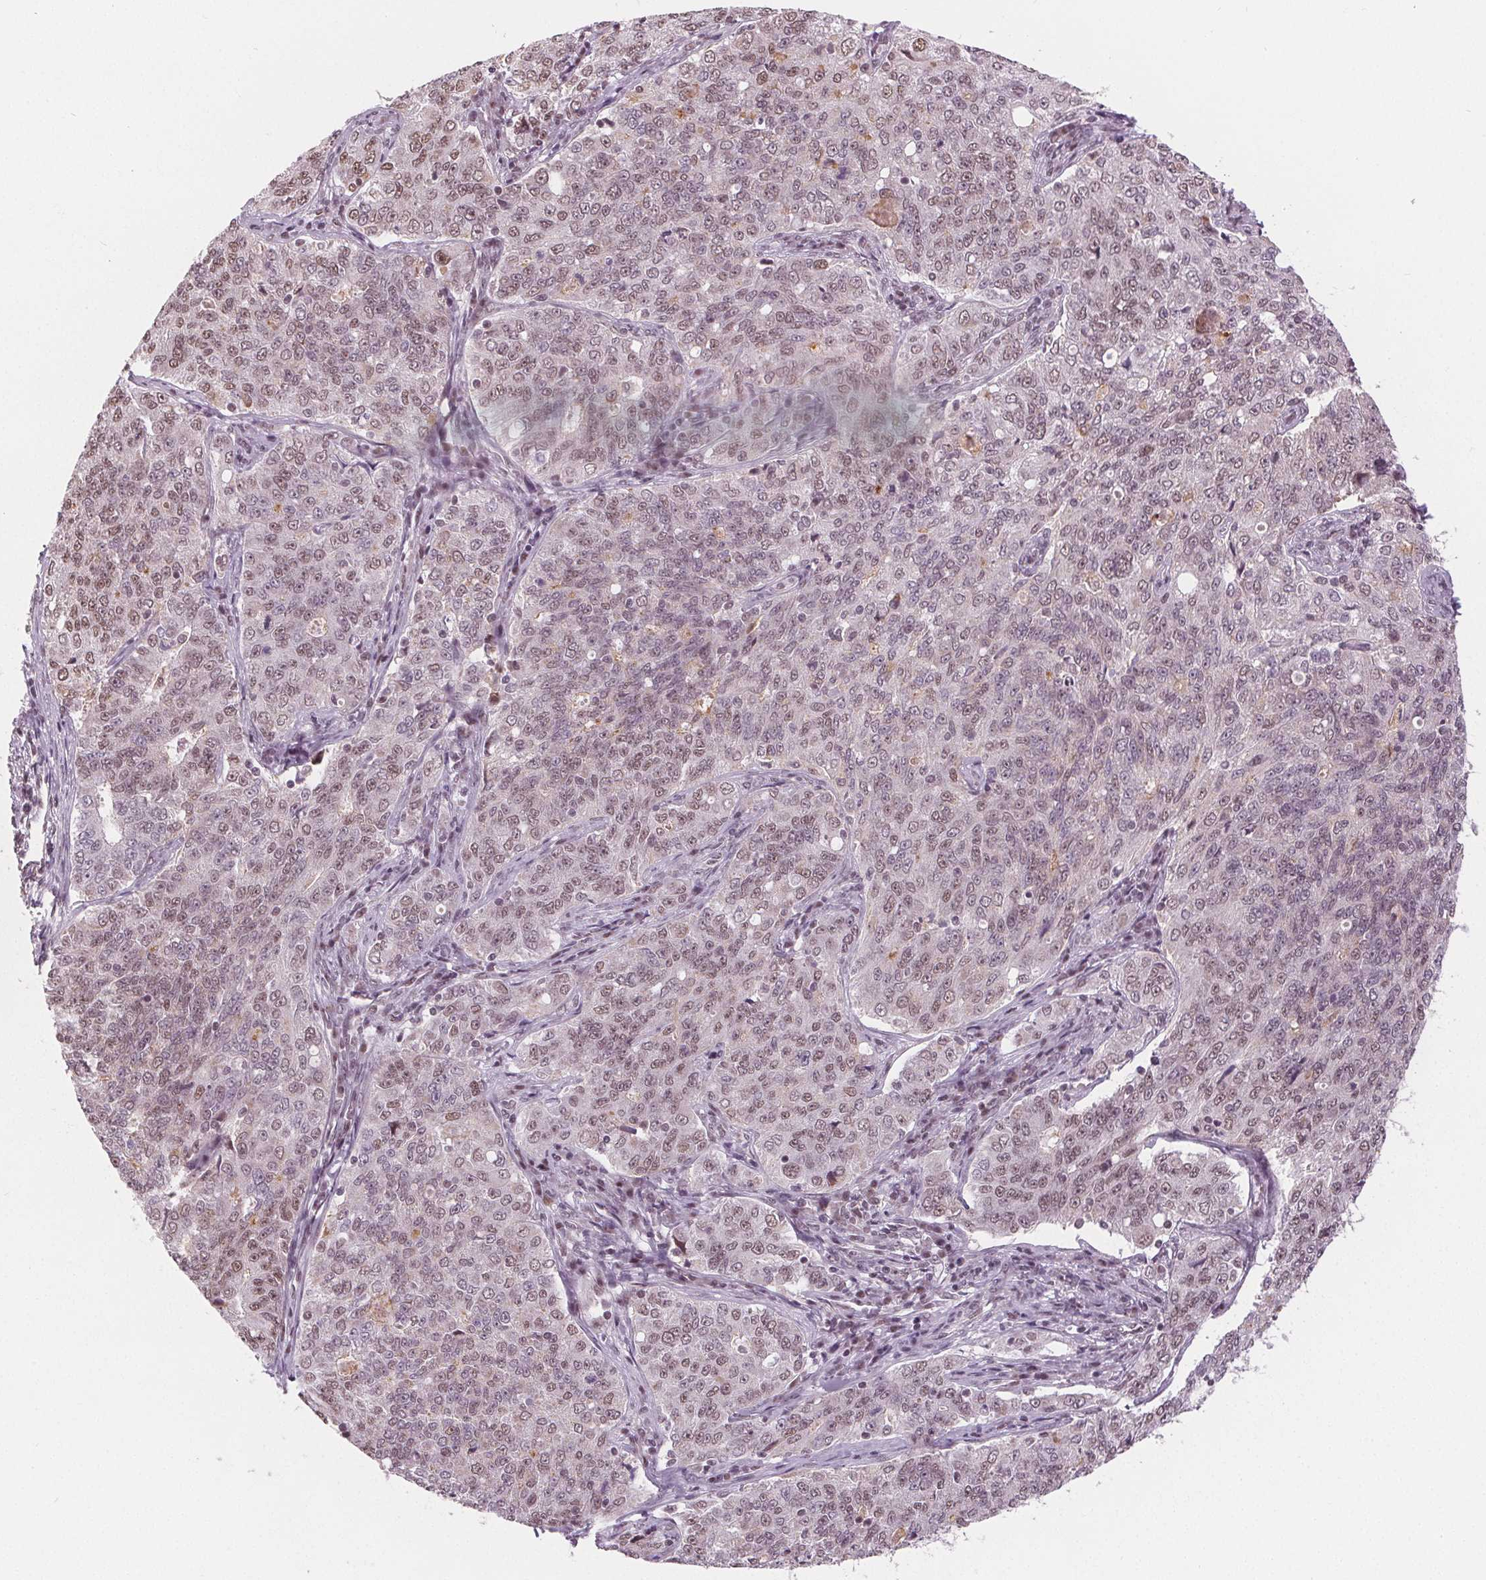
{"staining": {"intensity": "moderate", "quantity": ">75%", "location": "nuclear"}, "tissue": "endometrial cancer", "cell_type": "Tumor cells", "image_type": "cancer", "snomed": [{"axis": "morphology", "description": "Adenocarcinoma, NOS"}, {"axis": "topography", "description": "Endometrium"}], "caption": "Immunohistochemical staining of adenocarcinoma (endometrial) demonstrates medium levels of moderate nuclear staining in about >75% of tumor cells.", "gene": "DPM2", "patient": {"sex": "female", "age": 43}}